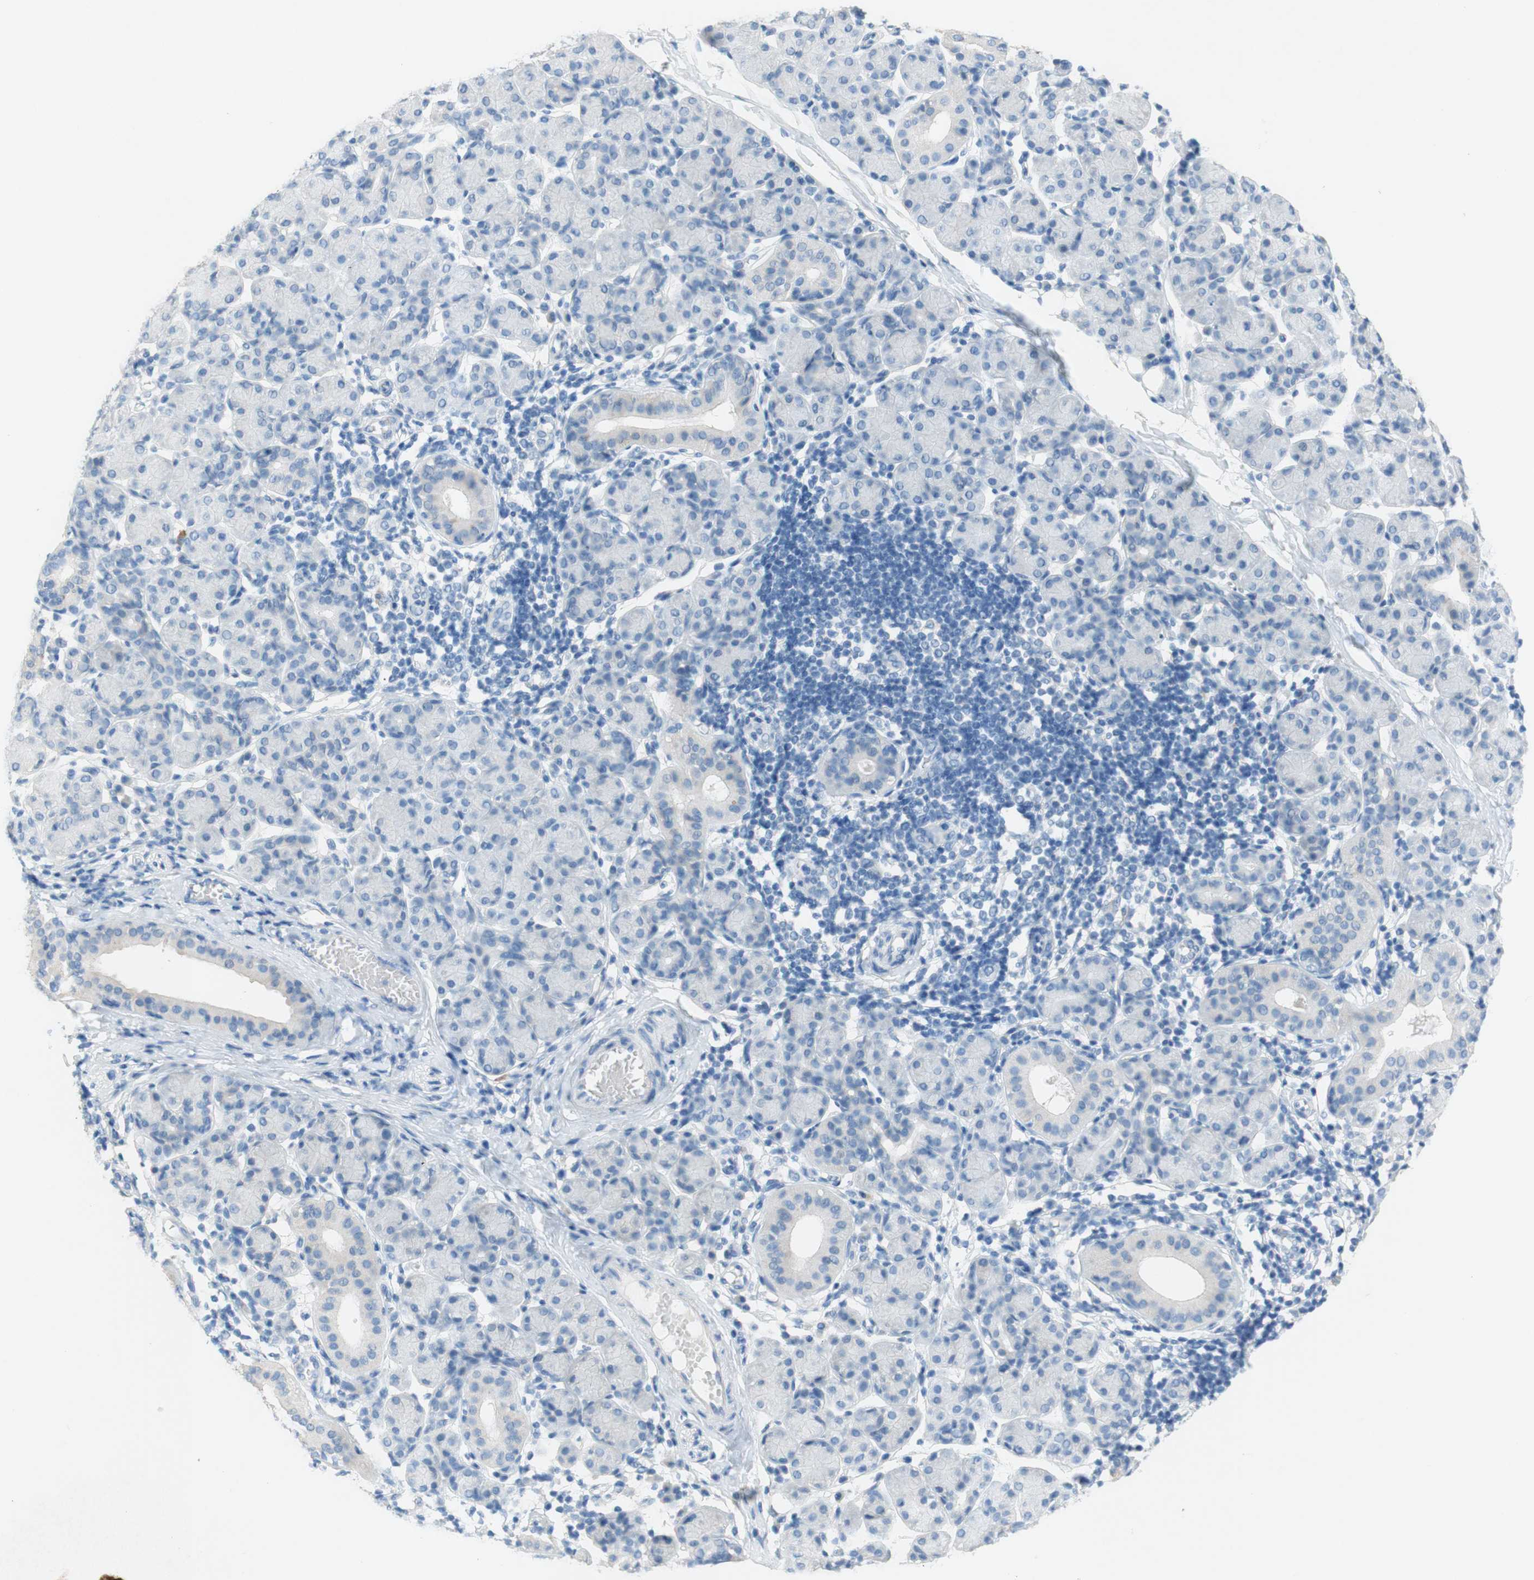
{"staining": {"intensity": "negative", "quantity": "none", "location": "none"}, "tissue": "salivary gland", "cell_type": "Glandular cells", "image_type": "normal", "snomed": [{"axis": "morphology", "description": "Normal tissue, NOS"}, {"axis": "morphology", "description": "Inflammation, NOS"}, {"axis": "topography", "description": "Lymph node"}, {"axis": "topography", "description": "Salivary gland"}], "caption": "The image displays no staining of glandular cells in benign salivary gland.", "gene": "POLR2J3", "patient": {"sex": "male", "age": 3}}